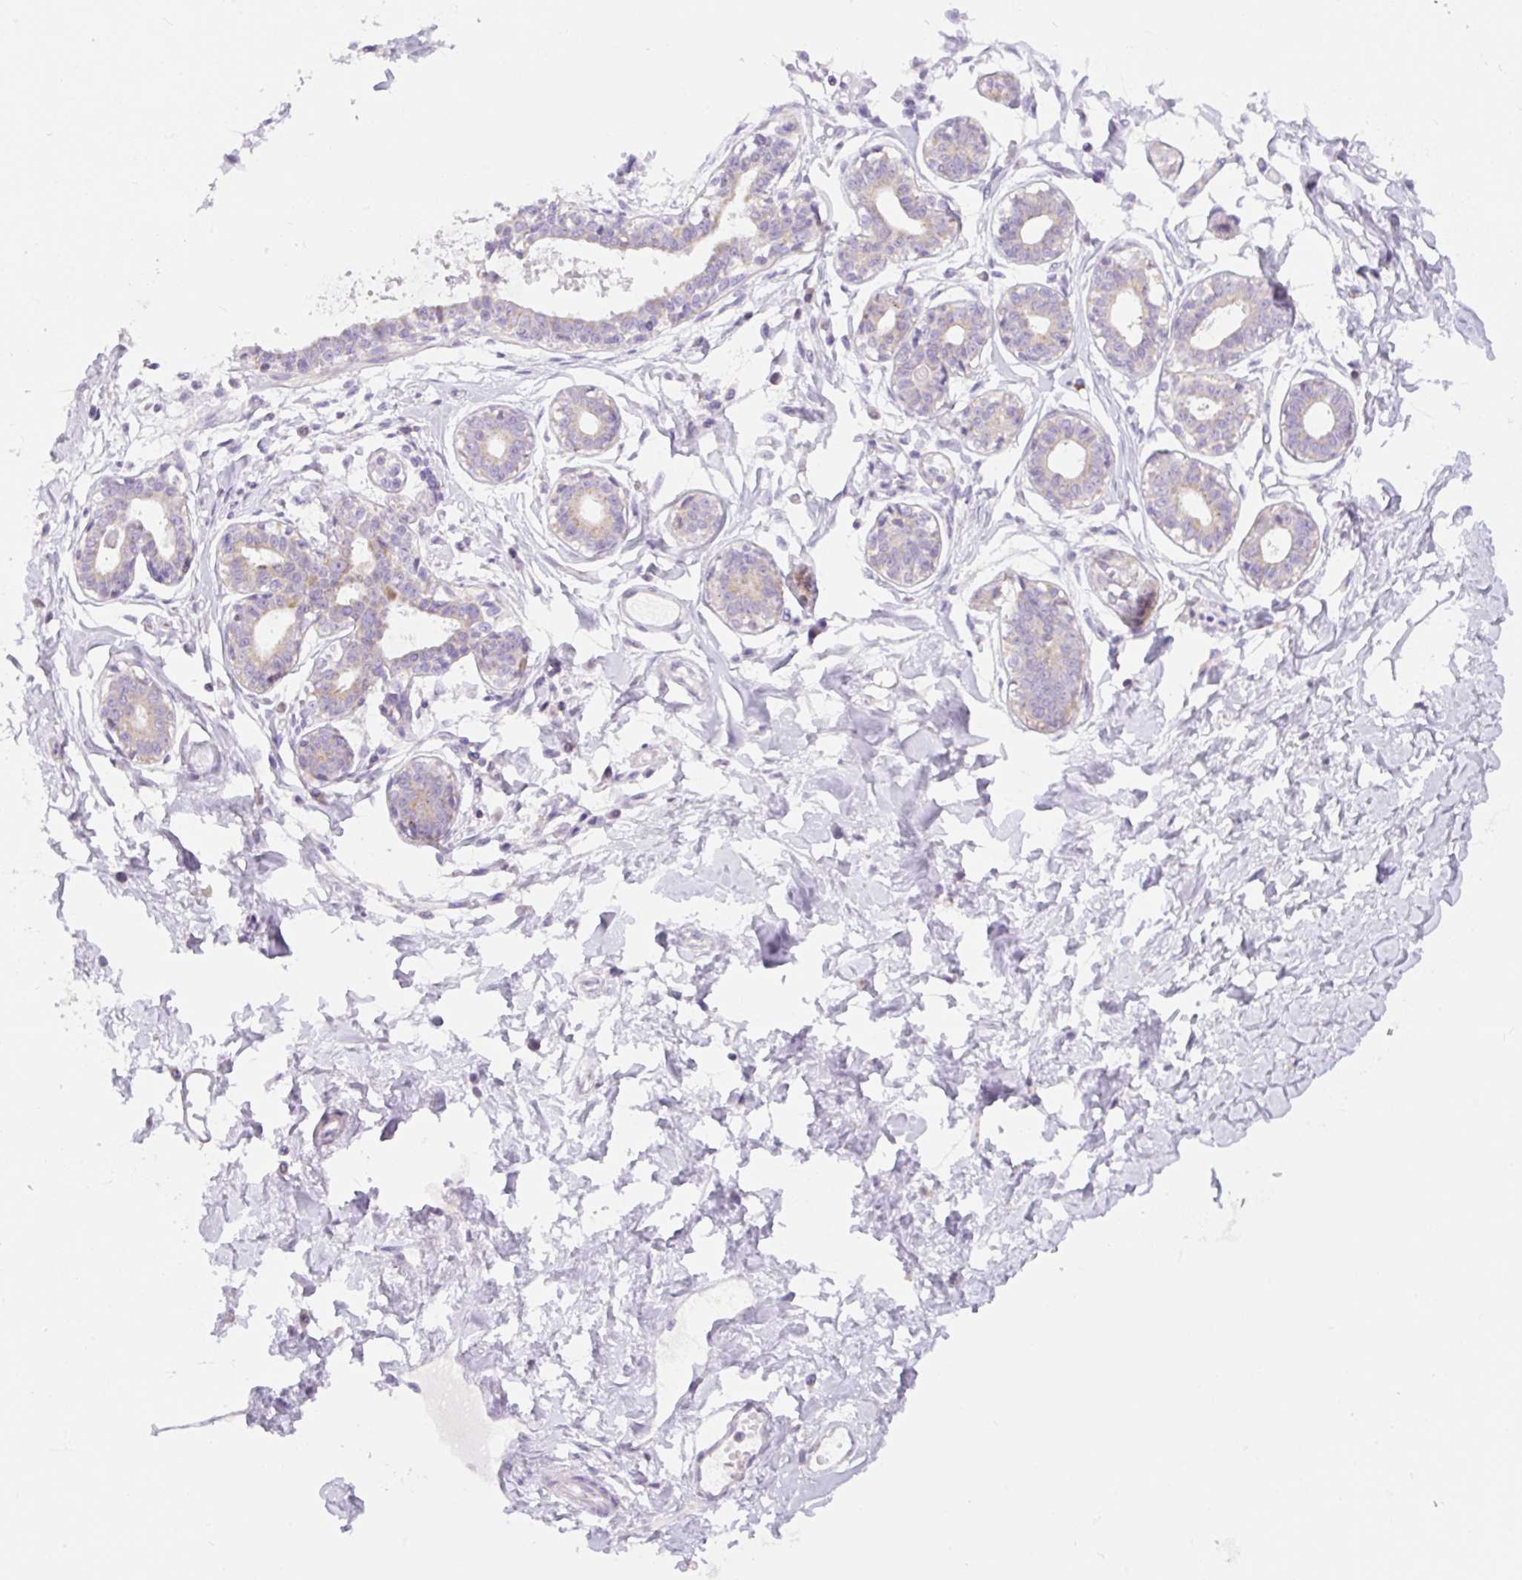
{"staining": {"intensity": "negative", "quantity": "none", "location": "none"}, "tissue": "breast", "cell_type": "Adipocytes", "image_type": "normal", "snomed": [{"axis": "morphology", "description": "Normal tissue, NOS"}, {"axis": "topography", "description": "Breast"}], "caption": "An IHC photomicrograph of benign breast is shown. There is no staining in adipocytes of breast.", "gene": "FOCAD", "patient": {"sex": "female", "age": 45}}